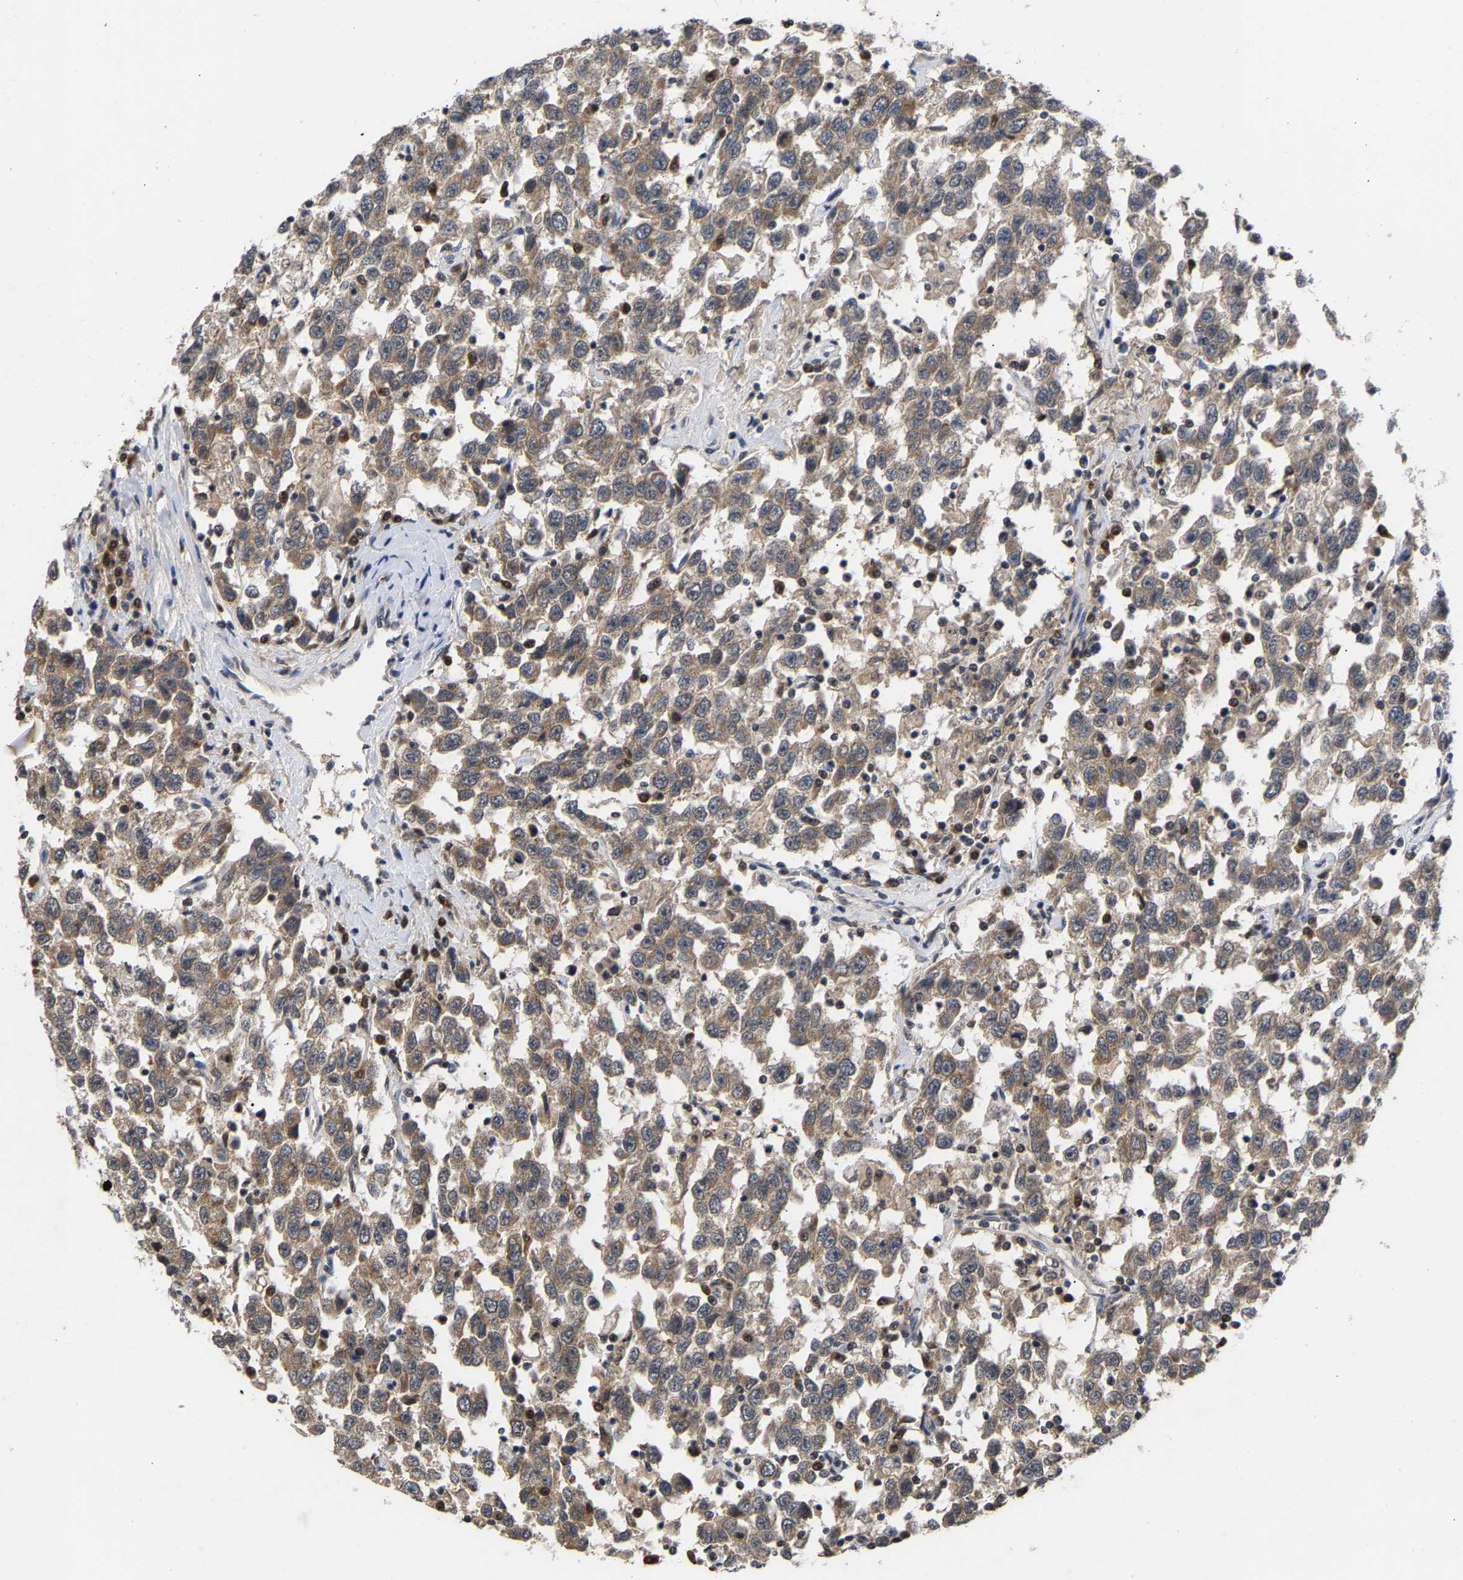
{"staining": {"intensity": "weak", "quantity": ">75%", "location": "cytoplasmic/membranous"}, "tissue": "testis cancer", "cell_type": "Tumor cells", "image_type": "cancer", "snomed": [{"axis": "morphology", "description": "Seminoma, NOS"}, {"axis": "topography", "description": "Testis"}], "caption": "Testis seminoma stained with DAB (3,3'-diaminobenzidine) IHC displays low levels of weak cytoplasmic/membranous staining in approximately >75% of tumor cells.", "gene": "CLIP2", "patient": {"sex": "male", "age": 41}}